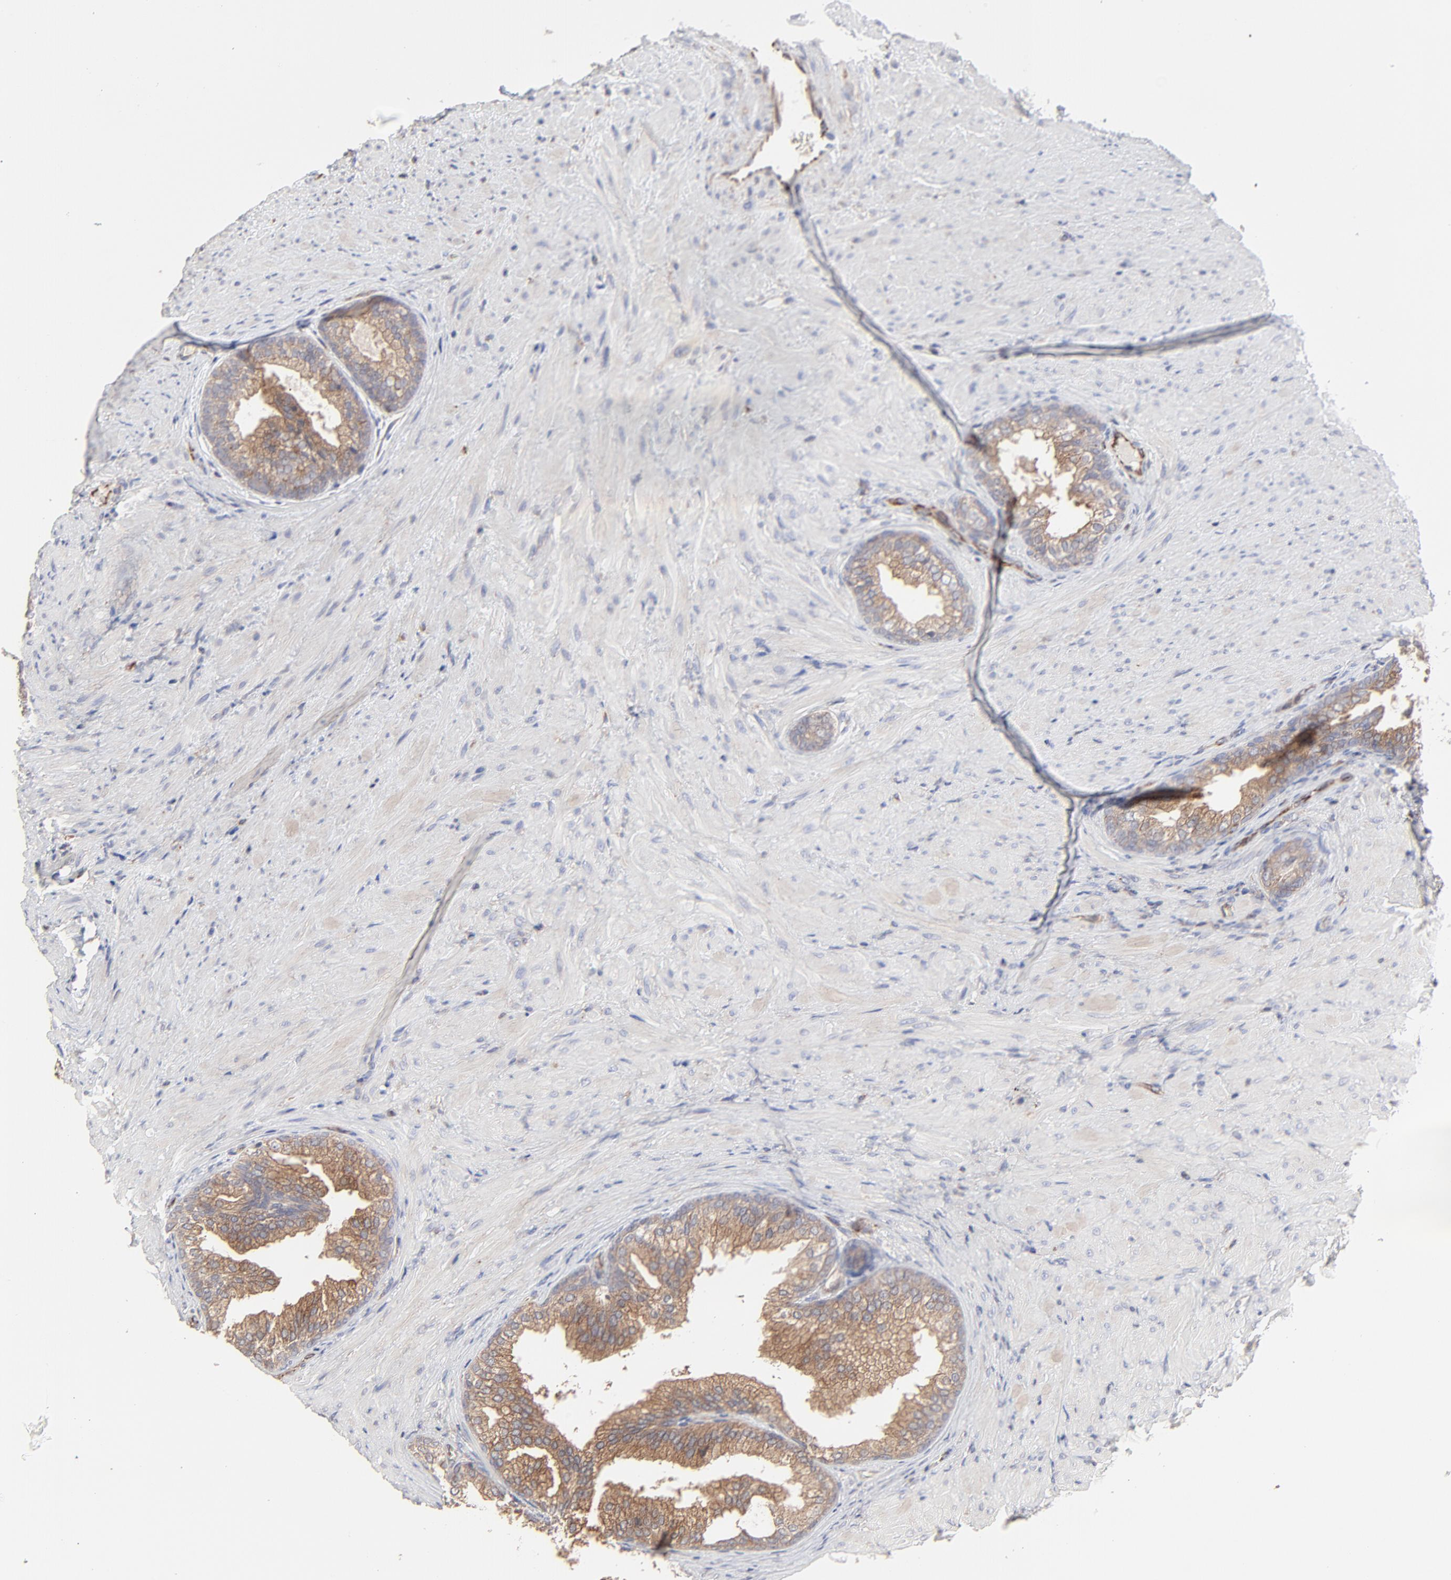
{"staining": {"intensity": "moderate", "quantity": ">75%", "location": "cytoplasmic/membranous"}, "tissue": "prostate", "cell_type": "Glandular cells", "image_type": "normal", "snomed": [{"axis": "morphology", "description": "Normal tissue, NOS"}, {"axis": "topography", "description": "Prostate"}], "caption": "Immunohistochemistry (IHC) (DAB) staining of normal human prostate exhibits moderate cytoplasmic/membranous protein expression in approximately >75% of glandular cells.", "gene": "RAB9A", "patient": {"sex": "male", "age": 76}}